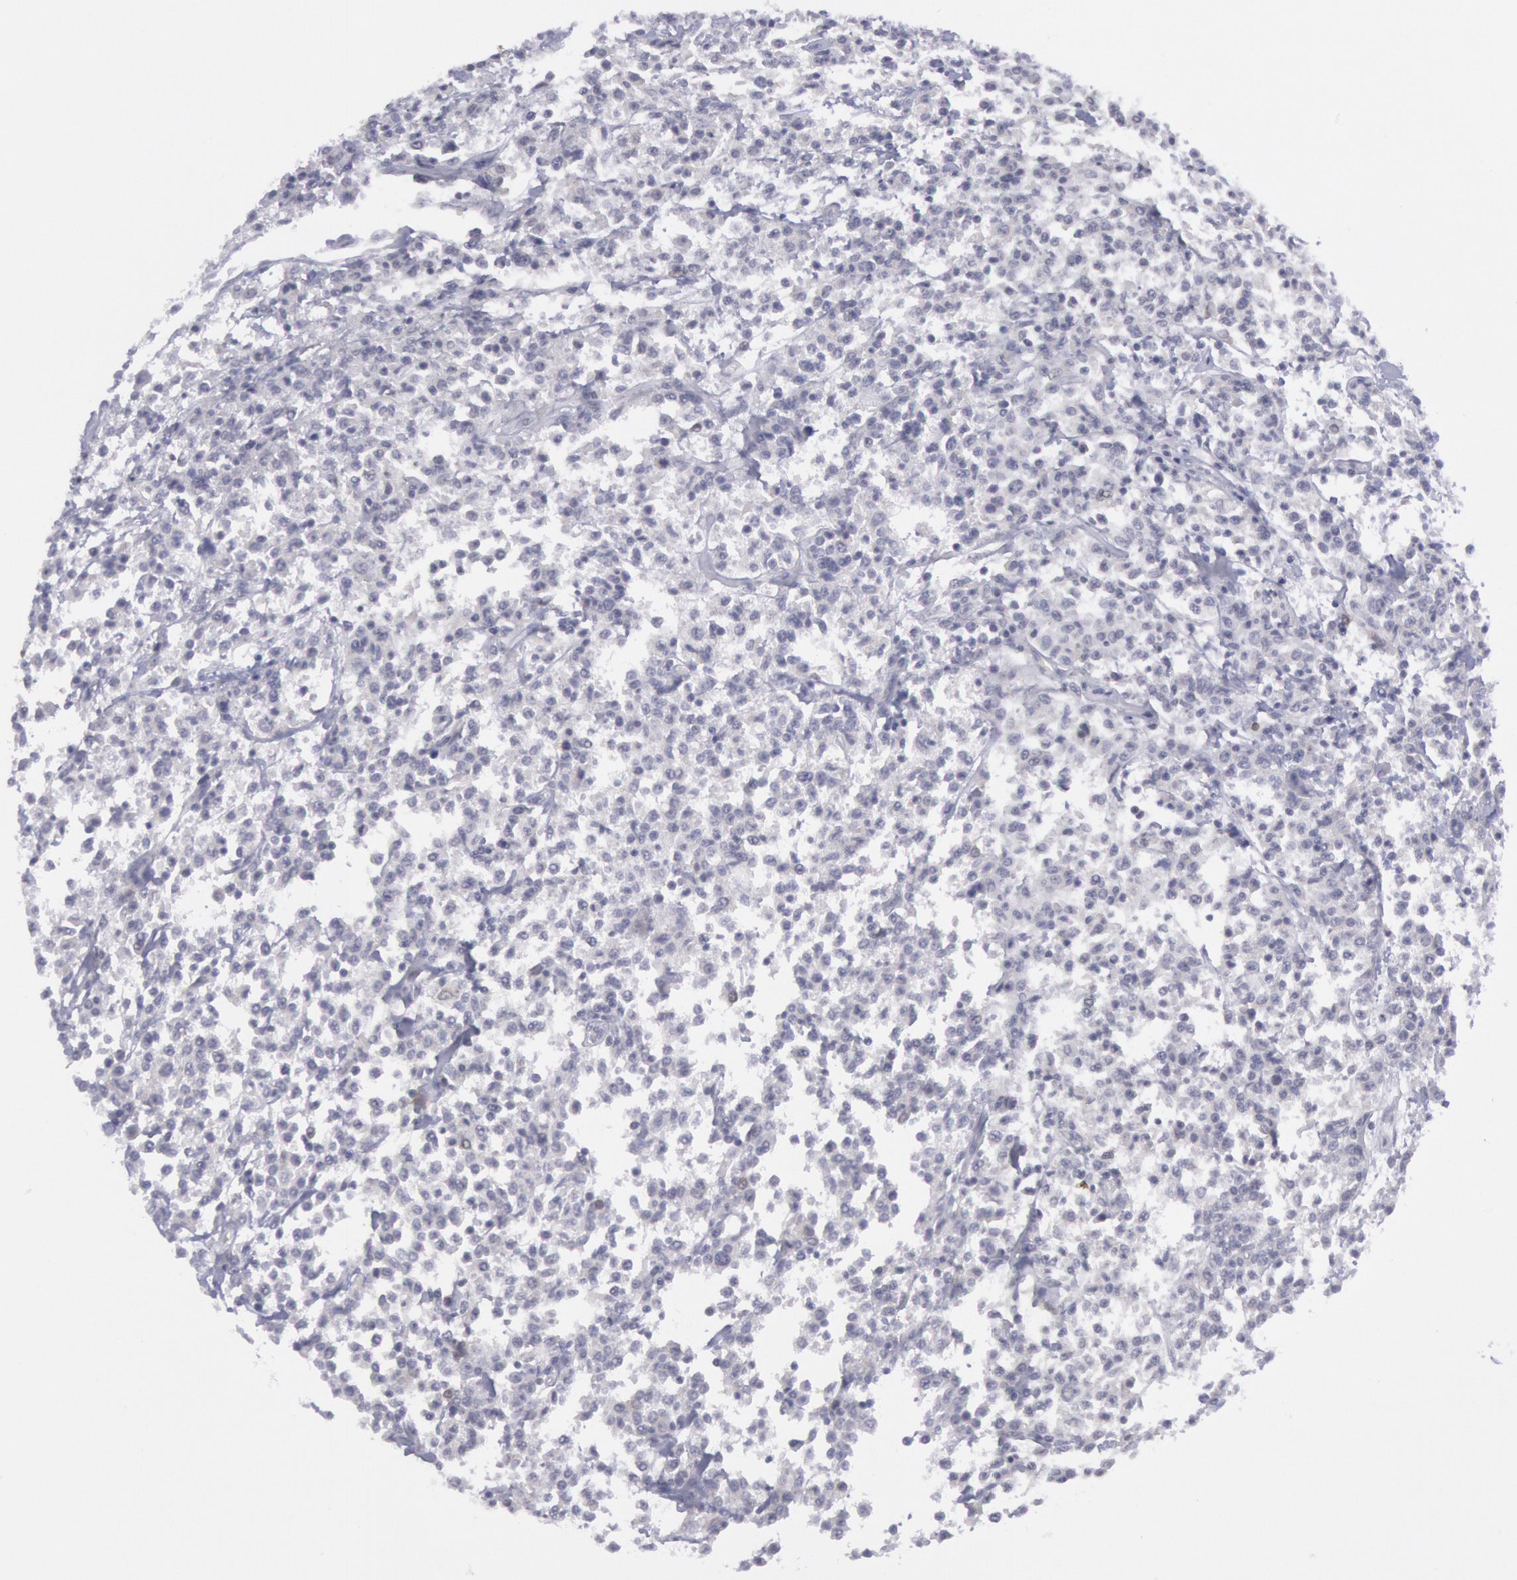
{"staining": {"intensity": "negative", "quantity": "none", "location": "none"}, "tissue": "lymphoma", "cell_type": "Tumor cells", "image_type": "cancer", "snomed": [{"axis": "morphology", "description": "Malignant lymphoma, non-Hodgkin's type, Low grade"}, {"axis": "topography", "description": "Small intestine"}], "caption": "Image shows no protein expression in tumor cells of low-grade malignant lymphoma, non-Hodgkin's type tissue. Nuclei are stained in blue.", "gene": "PTGS2", "patient": {"sex": "female", "age": 59}}